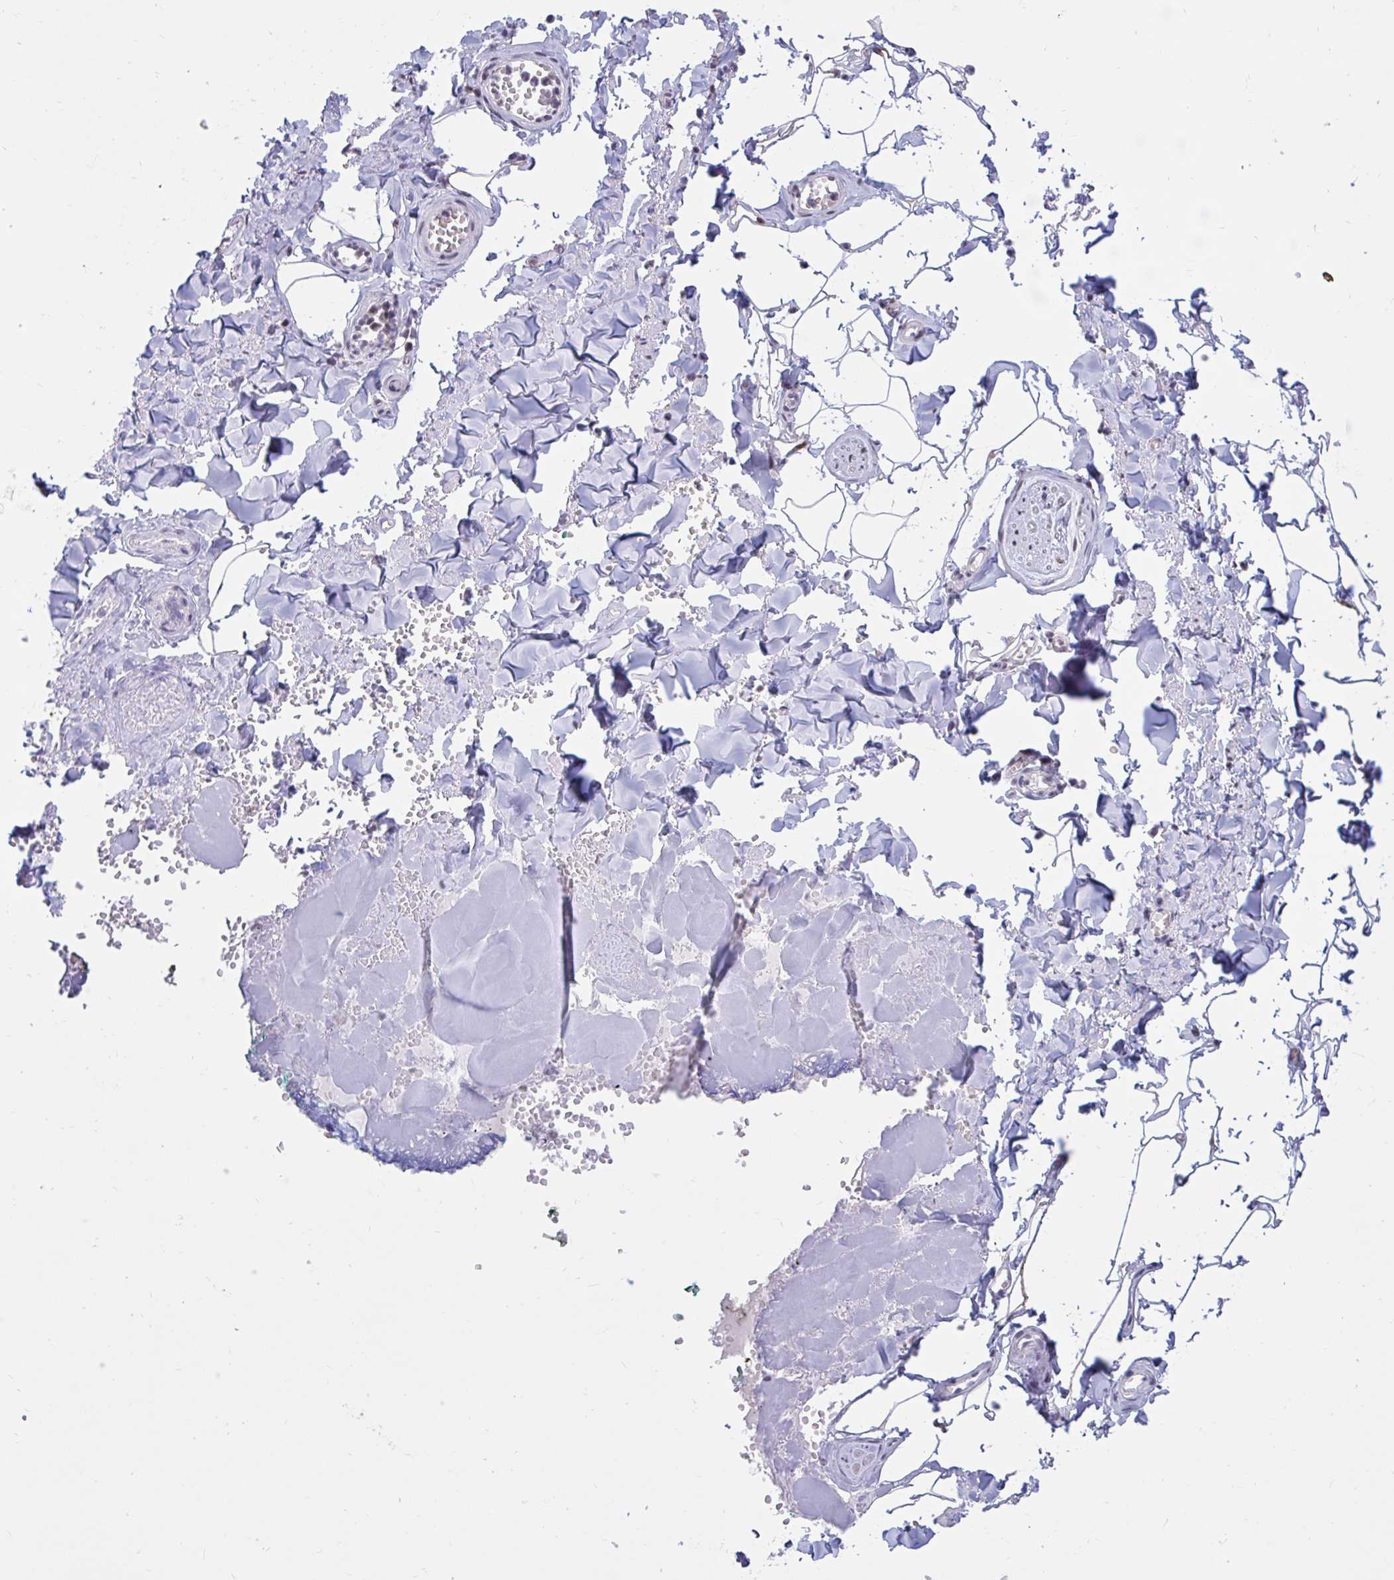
{"staining": {"intensity": "weak", "quantity": "<25%", "location": "nuclear"}, "tissue": "adipose tissue", "cell_type": "Adipocytes", "image_type": "normal", "snomed": [{"axis": "morphology", "description": "Normal tissue, NOS"}, {"axis": "topography", "description": "Vulva"}, {"axis": "topography", "description": "Peripheral nerve tissue"}], "caption": "Human adipose tissue stained for a protein using immunohistochemistry displays no expression in adipocytes.", "gene": "PHF10", "patient": {"sex": "female", "age": 66}}